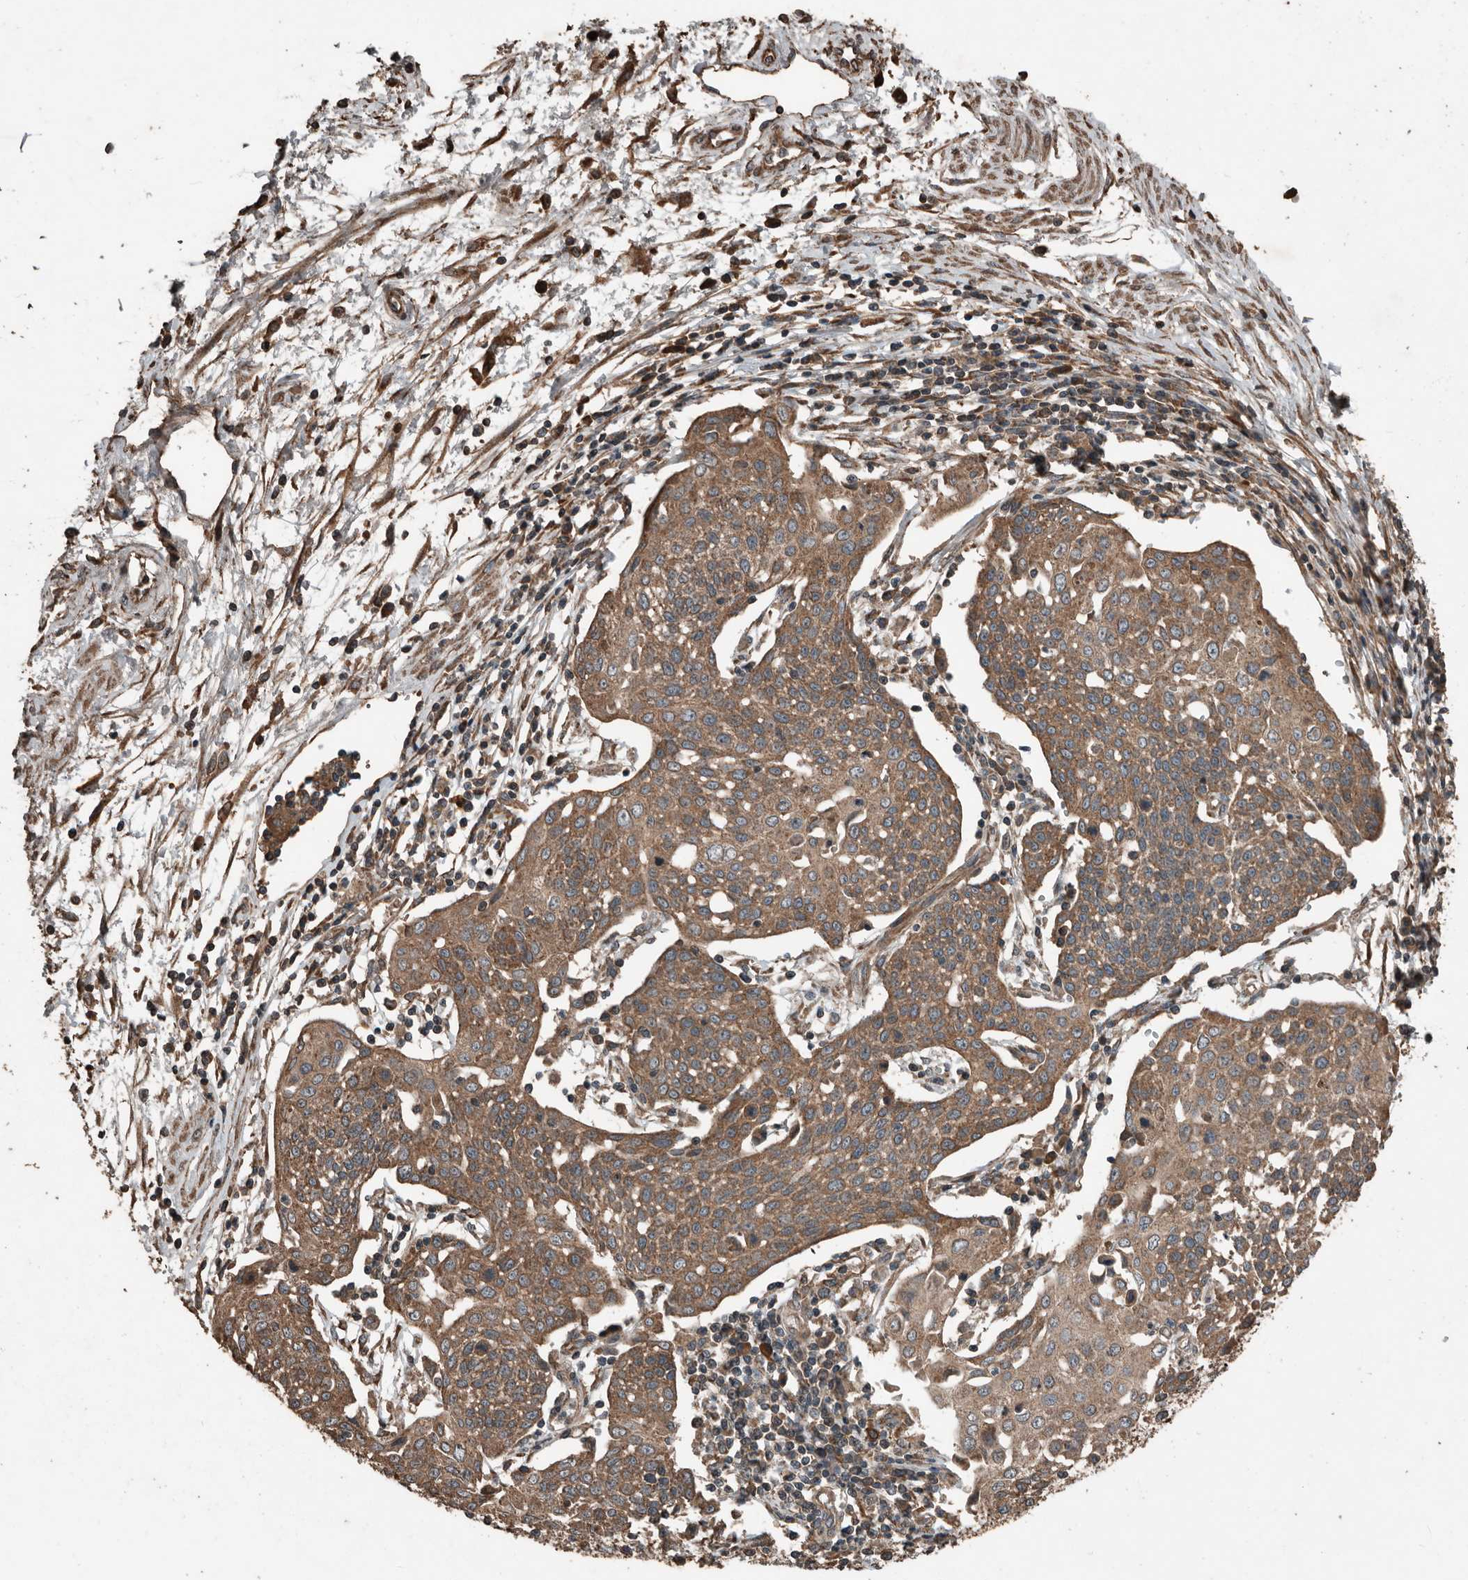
{"staining": {"intensity": "moderate", "quantity": ">75%", "location": "cytoplasmic/membranous"}, "tissue": "cervical cancer", "cell_type": "Tumor cells", "image_type": "cancer", "snomed": [{"axis": "morphology", "description": "Squamous cell carcinoma, NOS"}, {"axis": "topography", "description": "Cervix"}], "caption": "This is a micrograph of immunohistochemistry staining of cervical squamous cell carcinoma, which shows moderate positivity in the cytoplasmic/membranous of tumor cells.", "gene": "RNF207", "patient": {"sex": "female", "age": 34}}